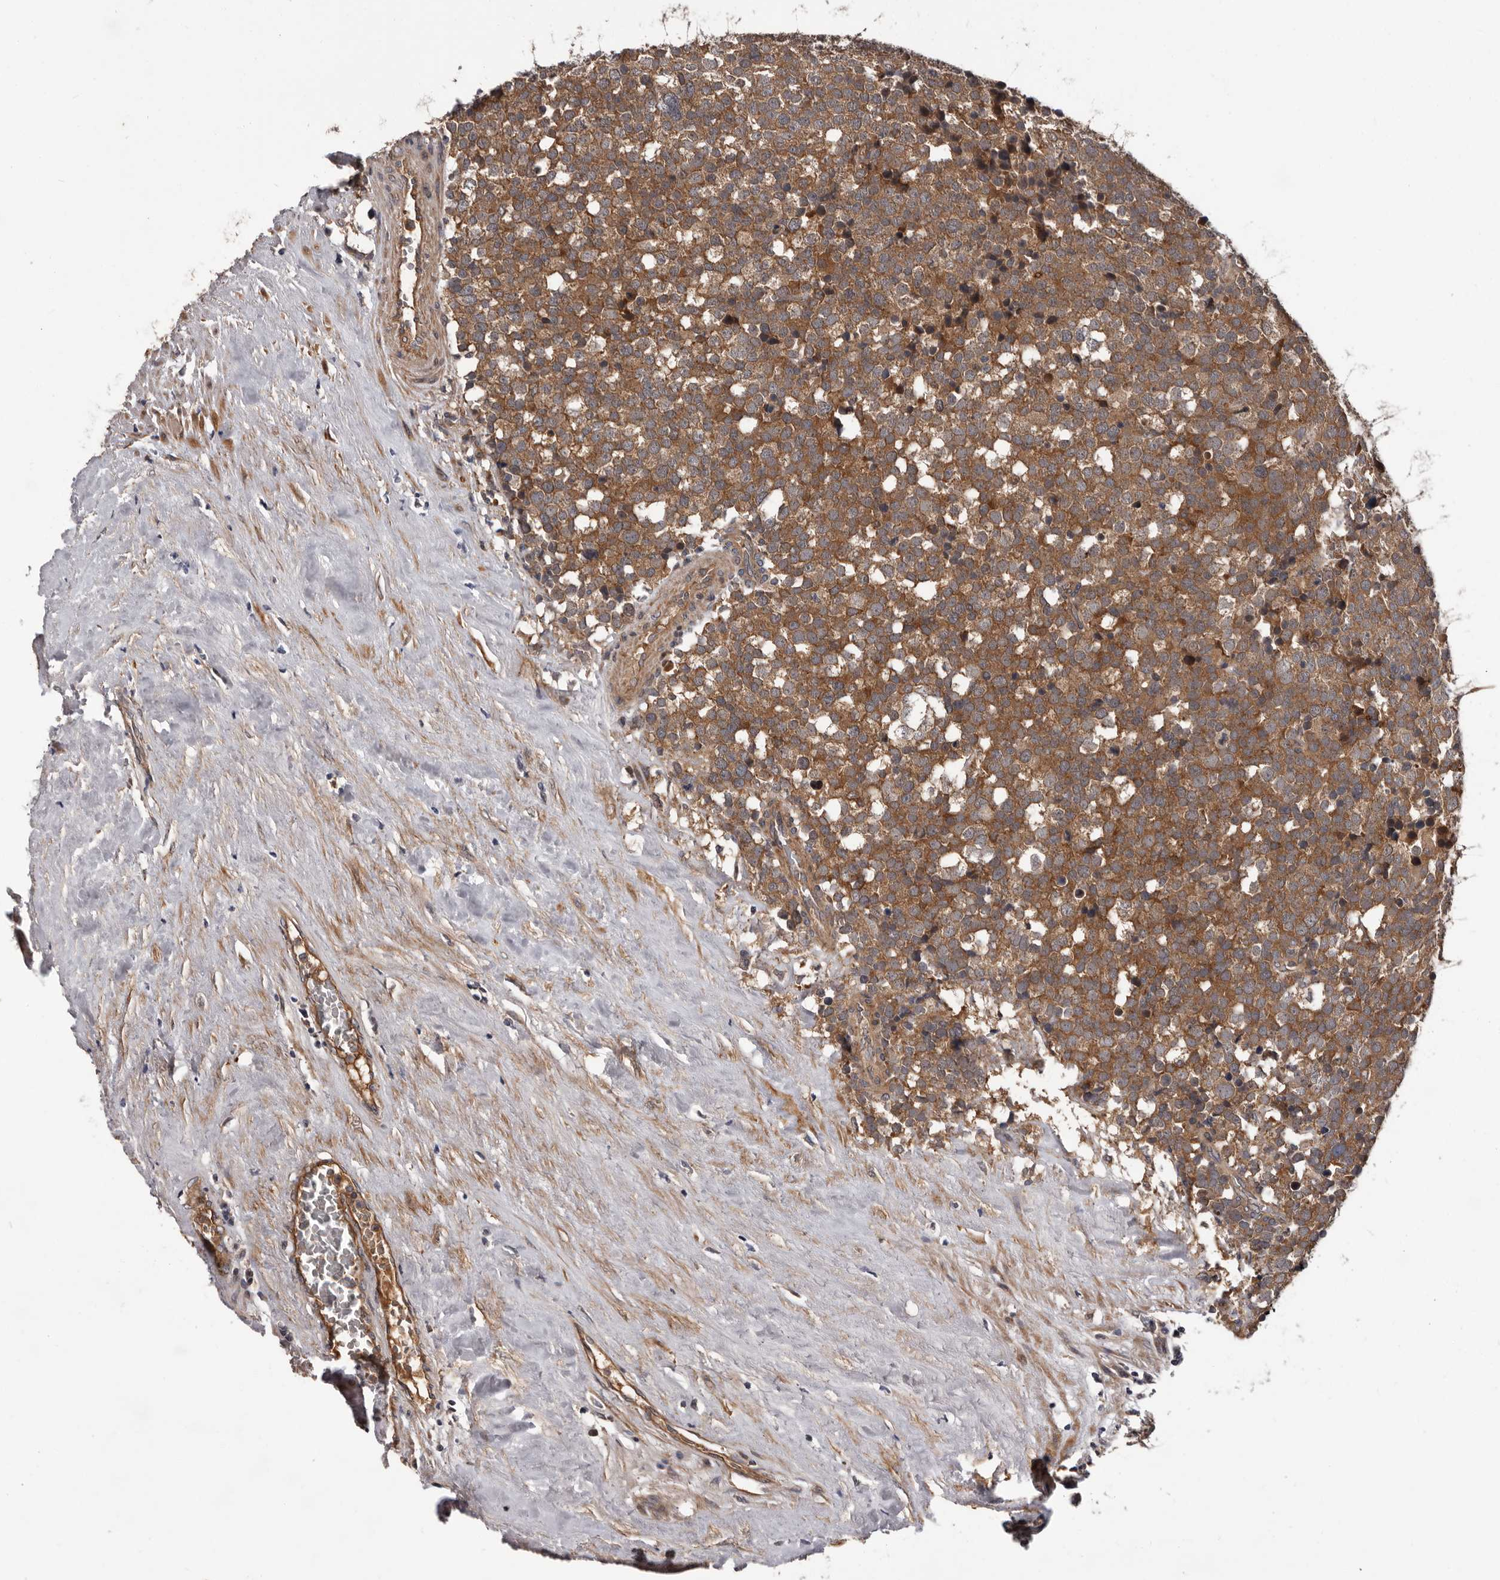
{"staining": {"intensity": "moderate", "quantity": ">75%", "location": "cytoplasmic/membranous"}, "tissue": "testis cancer", "cell_type": "Tumor cells", "image_type": "cancer", "snomed": [{"axis": "morphology", "description": "Seminoma, NOS"}, {"axis": "topography", "description": "Testis"}], "caption": "Immunohistochemical staining of testis cancer exhibits medium levels of moderate cytoplasmic/membranous protein staining in approximately >75% of tumor cells.", "gene": "PRKD1", "patient": {"sex": "male", "age": 71}}